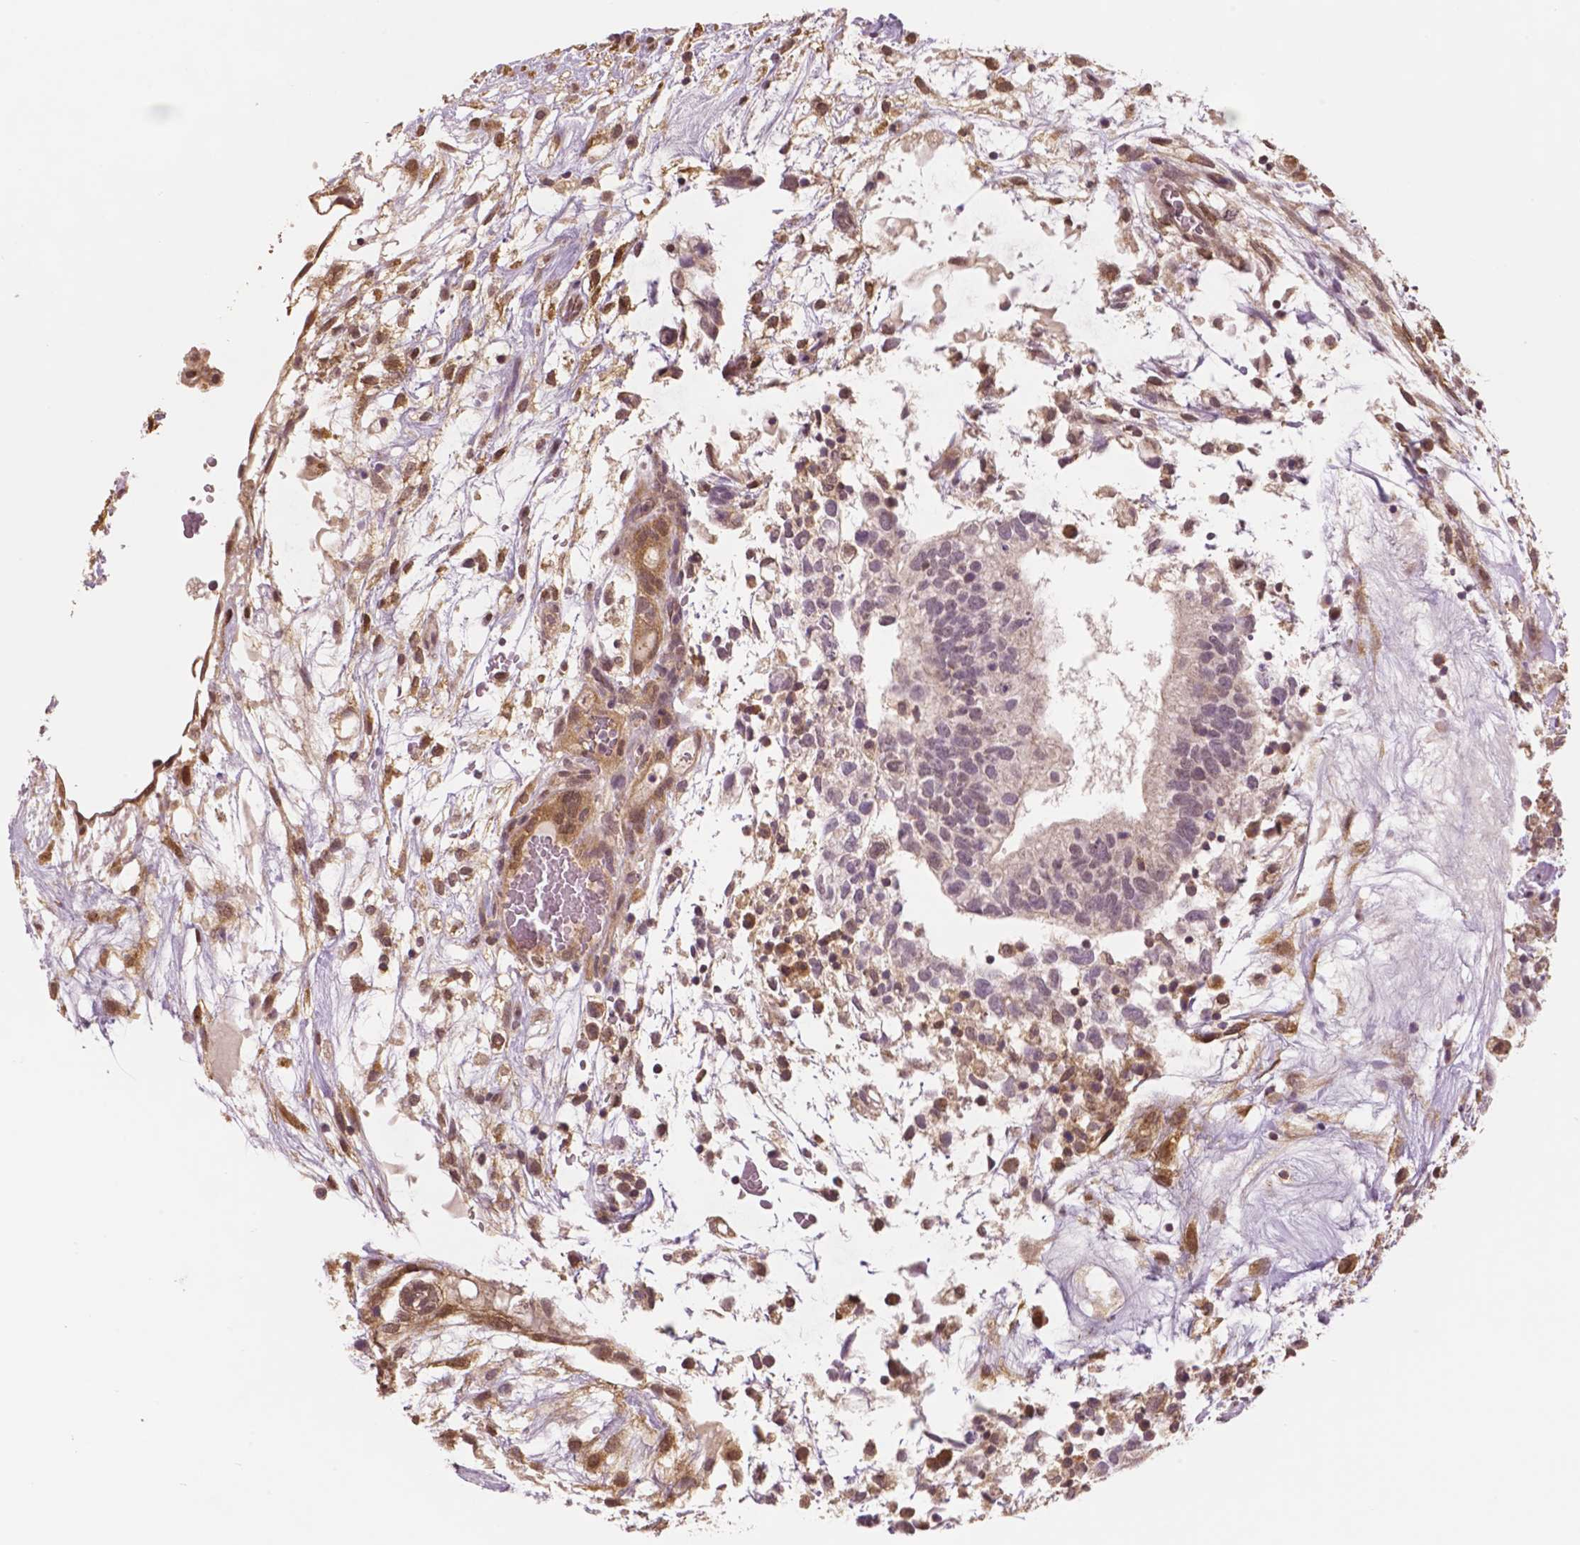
{"staining": {"intensity": "negative", "quantity": "none", "location": "none"}, "tissue": "testis cancer", "cell_type": "Tumor cells", "image_type": "cancer", "snomed": [{"axis": "morphology", "description": "Normal tissue, NOS"}, {"axis": "morphology", "description": "Carcinoma, Embryonal, NOS"}, {"axis": "topography", "description": "Testis"}], "caption": "An immunohistochemistry histopathology image of testis embryonal carcinoma is shown. There is no staining in tumor cells of testis embryonal carcinoma. (DAB immunohistochemistry (IHC) with hematoxylin counter stain).", "gene": "STAT3", "patient": {"sex": "male", "age": 32}}